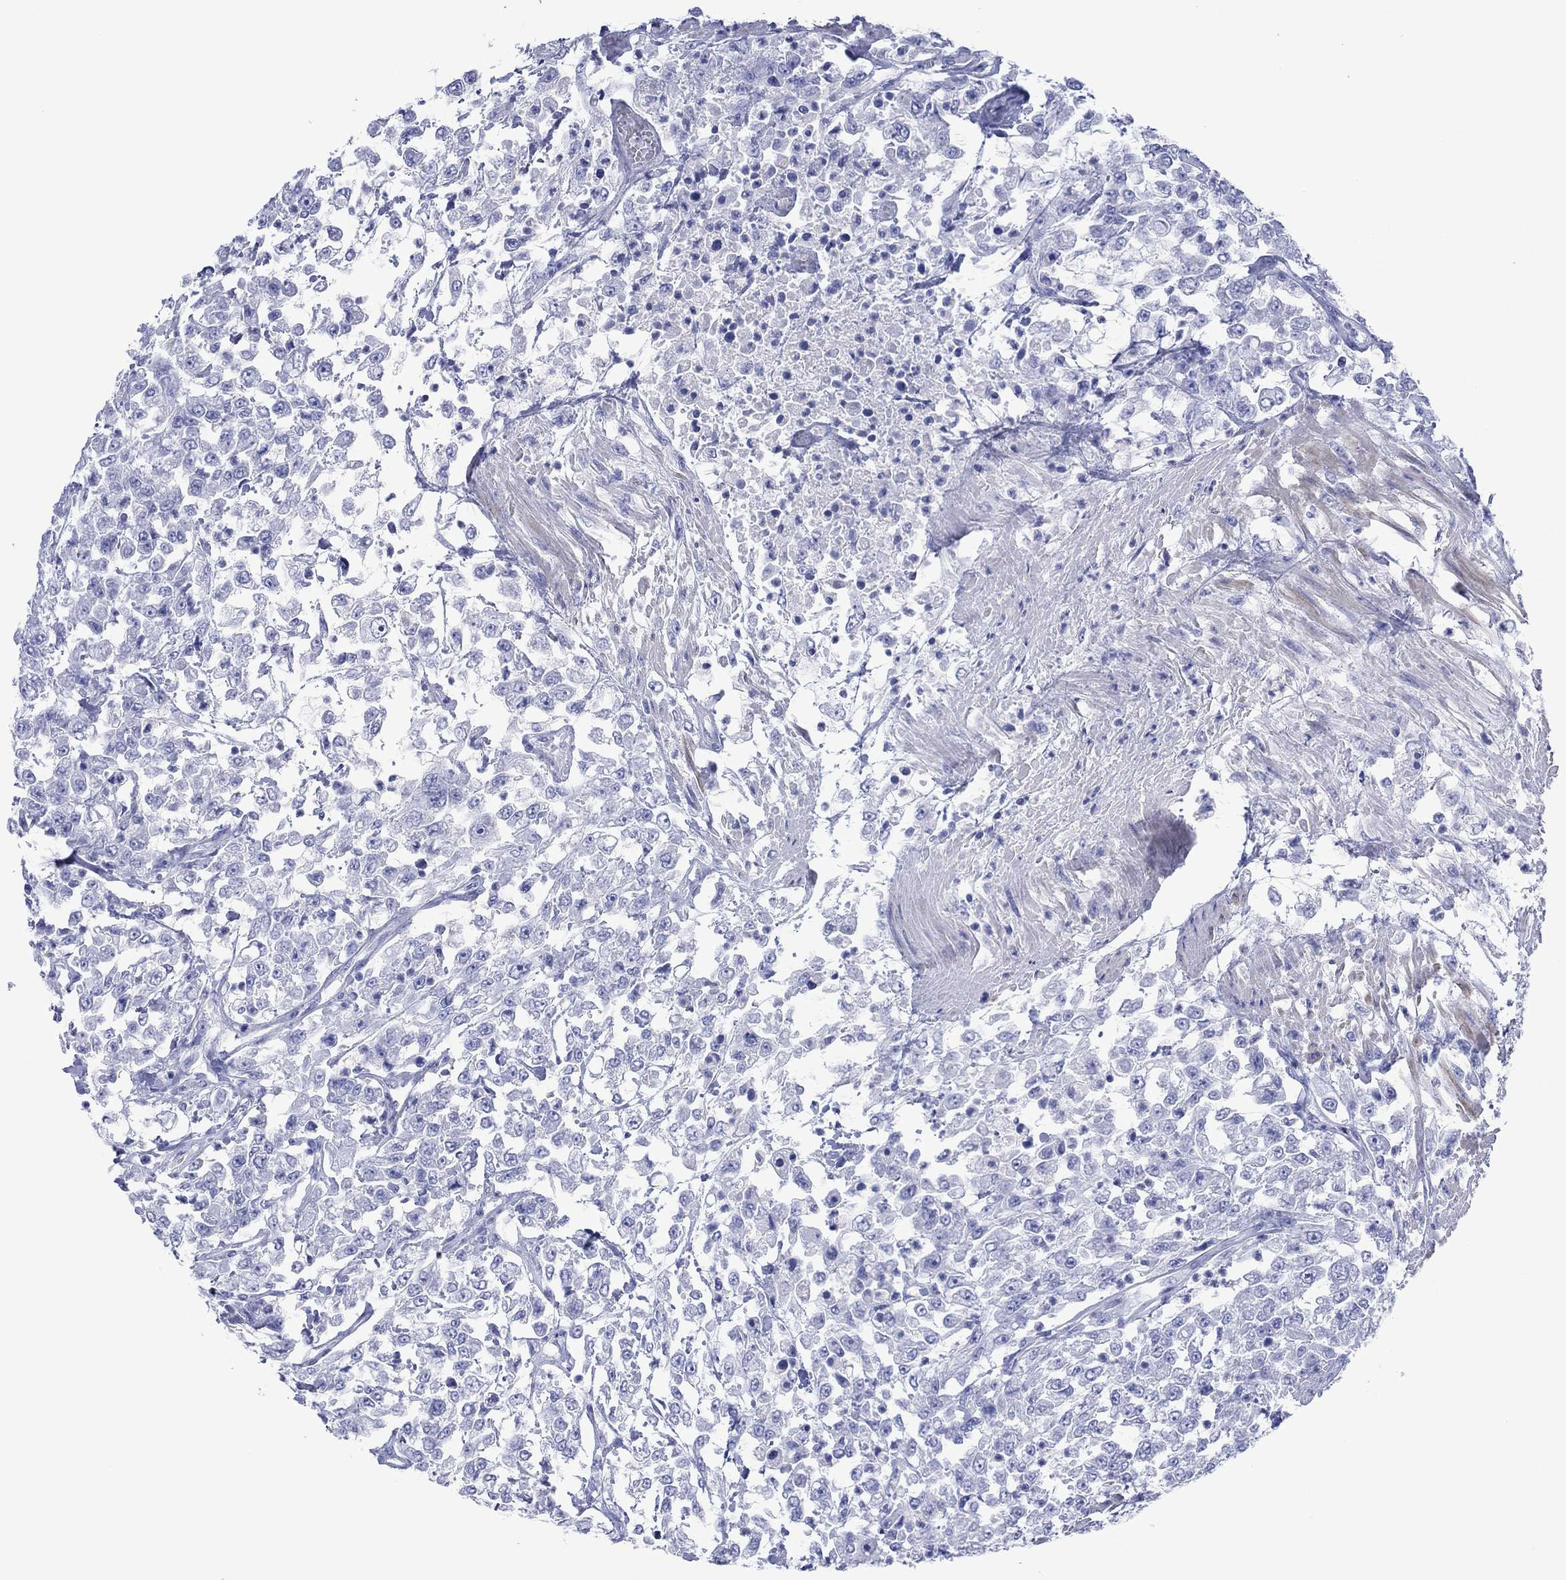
{"staining": {"intensity": "negative", "quantity": "none", "location": "none"}, "tissue": "urothelial cancer", "cell_type": "Tumor cells", "image_type": "cancer", "snomed": [{"axis": "morphology", "description": "Urothelial carcinoma, High grade"}, {"axis": "topography", "description": "Urinary bladder"}], "caption": "Immunohistochemical staining of urothelial cancer reveals no significant staining in tumor cells.", "gene": "MLANA", "patient": {"sex": "male", "age": 46}}